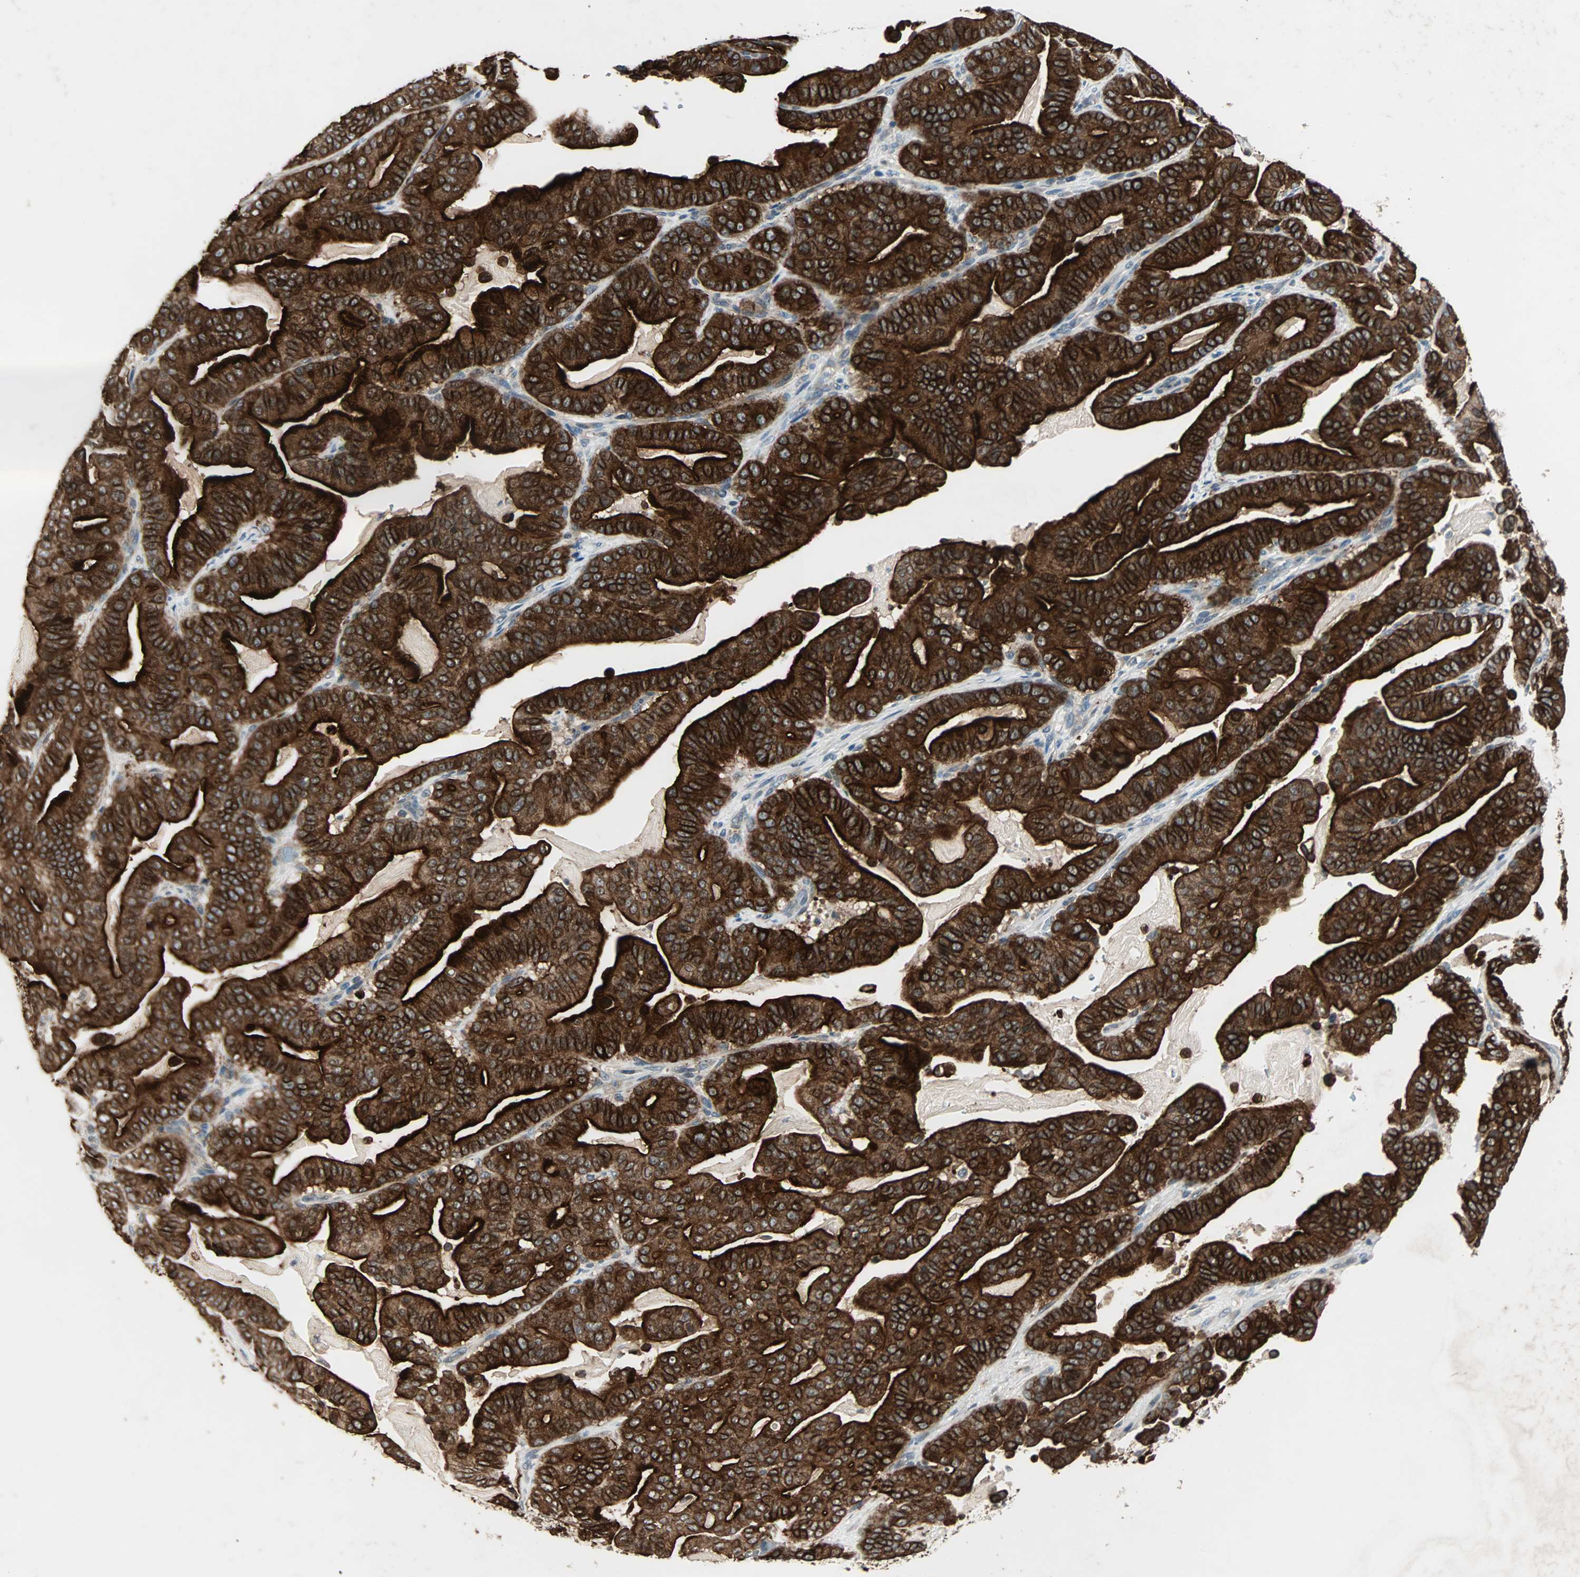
{"staining": {"intensity": "strong", "quantity": ">75%", "location": "cytoplasmic/membranous"}, "tissue": "pancreatic cancer", "cell_type": "Tumor cells", "image_type": "cancer", "snomed": [{"axis": "morphology", "description": "Adenocarcinoma, NOS"}, {"axis": "topography", "description": "Pancreas"}], "caption": "Immunohistochemistry of pancreatic cancer (adenocarcinoma) reveals high levels of strong cytoplasmic/membranous expression in approximately >75% of tumor cells.", "gene": "CMC2", "patient": {"sex": "male", "age": 63}}